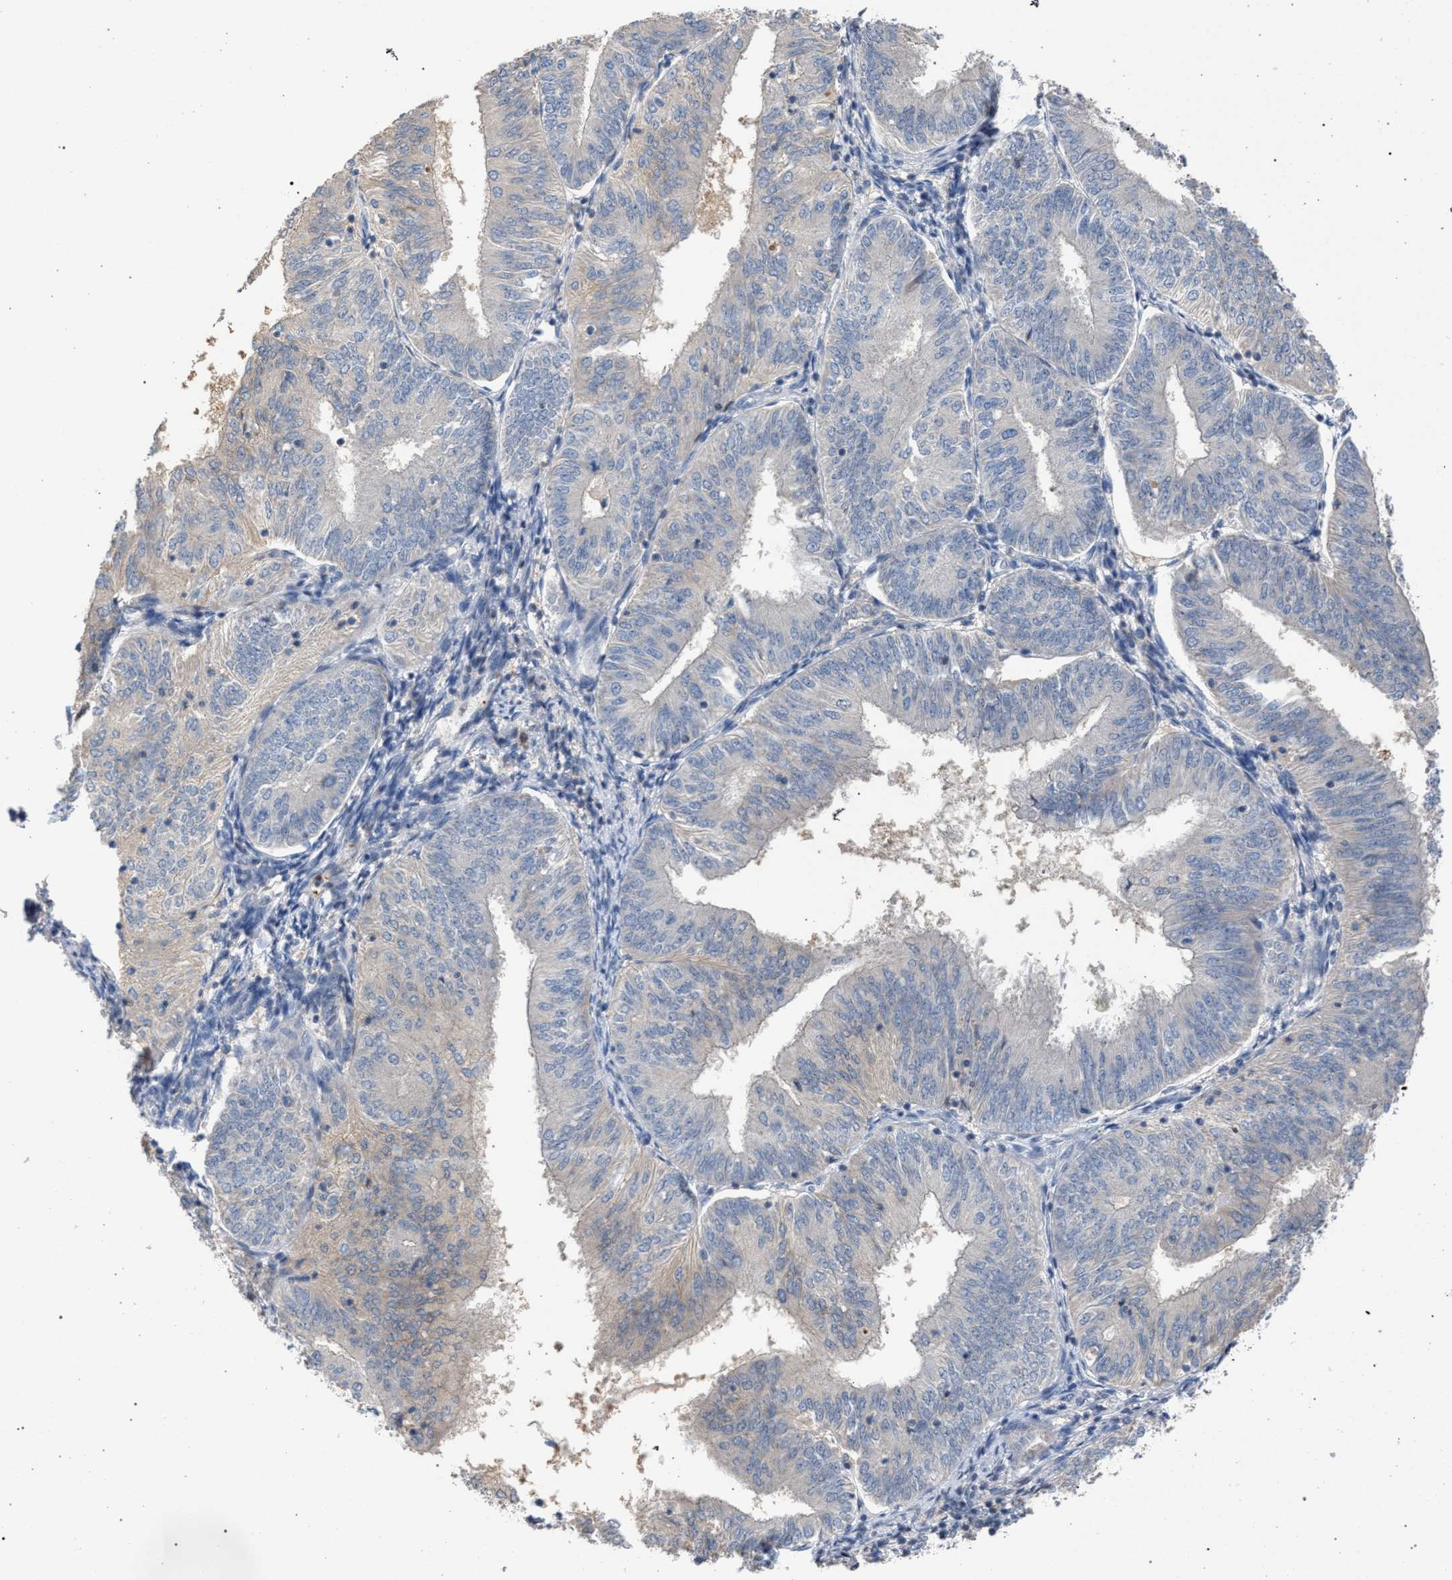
{"staining": {"intensity": "negative", "quantity": "none", "location": "none"}, "tissue": "endometrial cancer", "cell_type": "Tumor cells", "image_type": "cancer", "snomed": [{"axis": "morphology", "description": "Adenocarcinoma, NOS"}, {"axis": "topography", "description": "Endometrium"}], "caption": "Tumor cells are negative for protein expression in human adenocarcinoma (endometrial).", "gene": "TECPR1", "patient": {"sex": "female", "age": 58}}